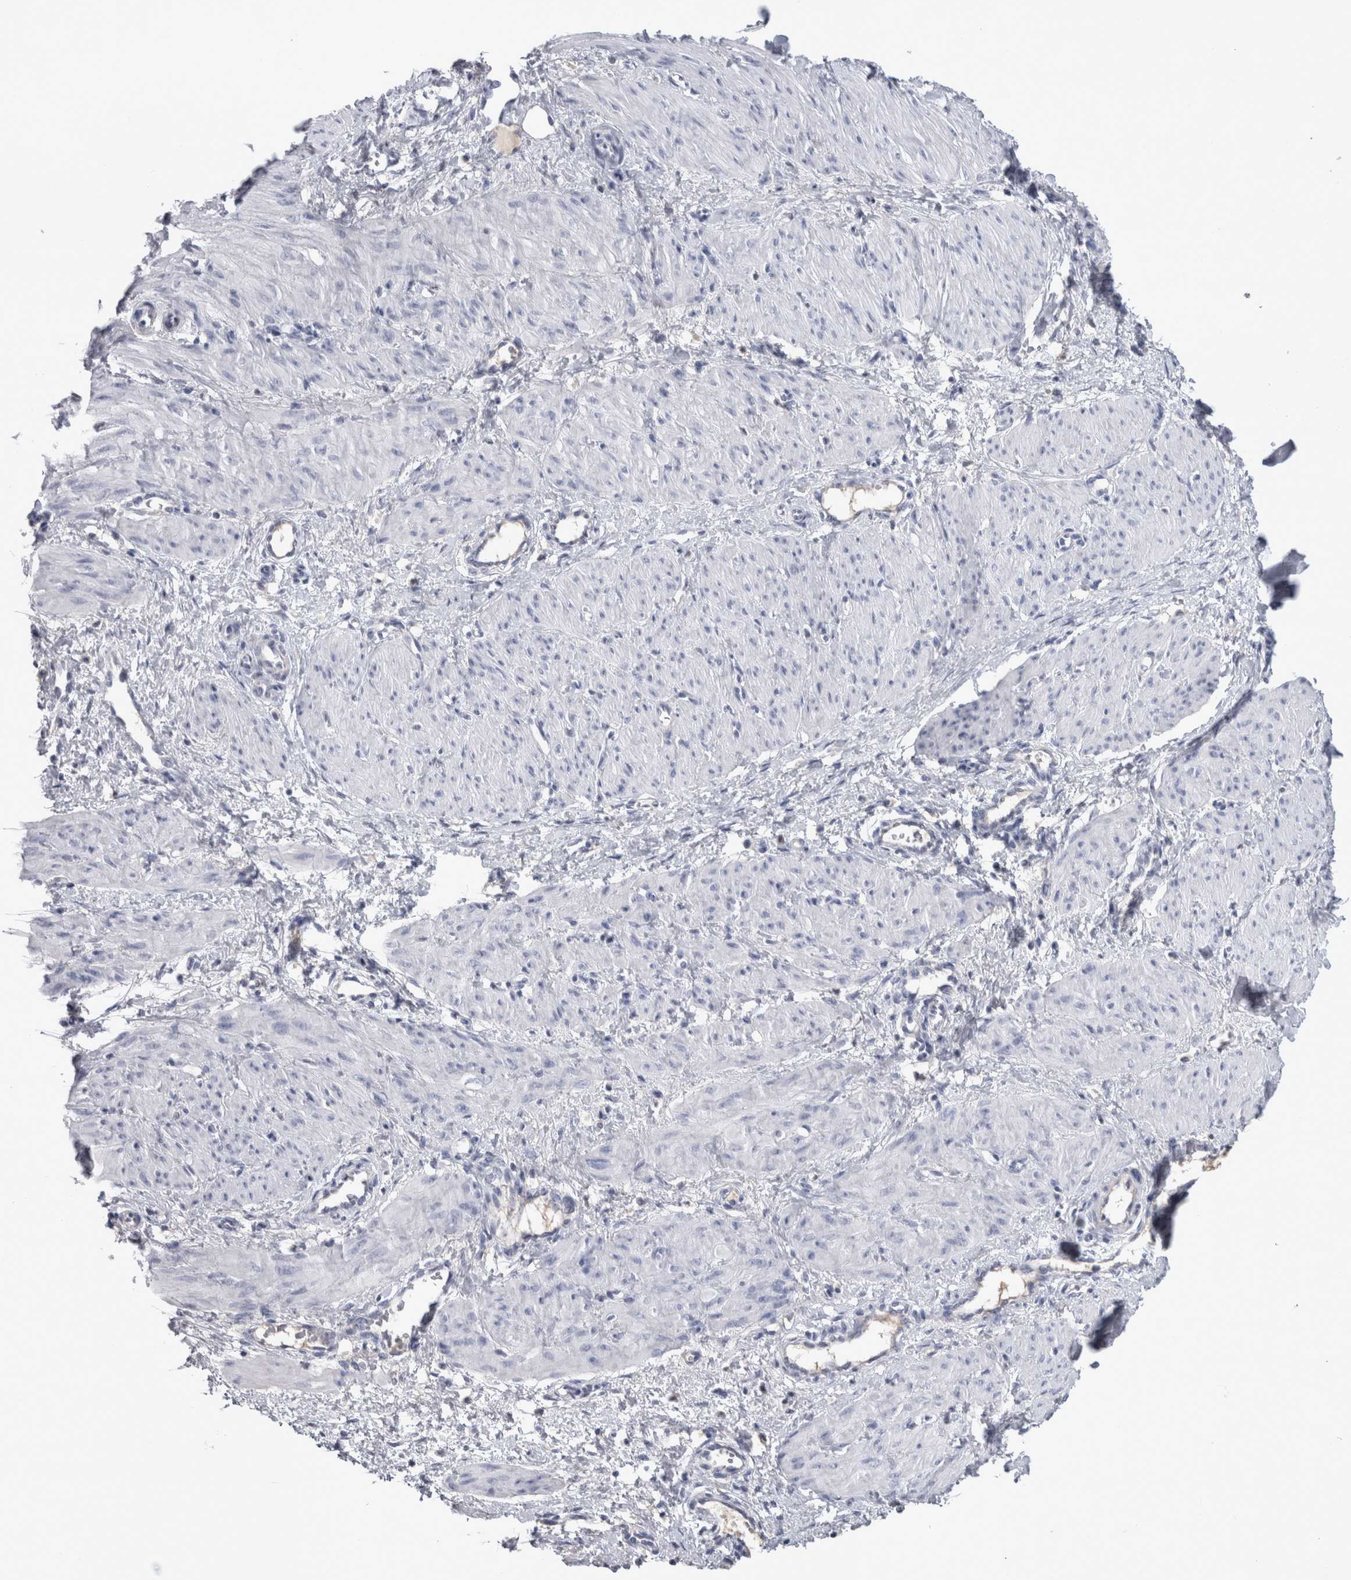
{"staining": {"intensity": "negative", "quantity": "none", "location": "none"}, "tissue": "smooth muscle", "cell_type": "Smooth muscle cells", "image_type": "normal", "snomed": [{"axis": "morphology", "description": "Normal tissue, NOS"}, {"axis": "topography", "description": "Endometrium"}], "caption": "High power microscopy micrograph of an IHC photomicrograph of unremarkable smooth muscle, revealing no significant positivity in smooth muscle cells. (Stains: DAB (3,3'-diaminobenzidine) IHC with hematoxylin counter stain, Microscopy: brightfield microscopy at high magnification).", "gene": "PAX5", "patient": {"sex": "female", "age": 33}}